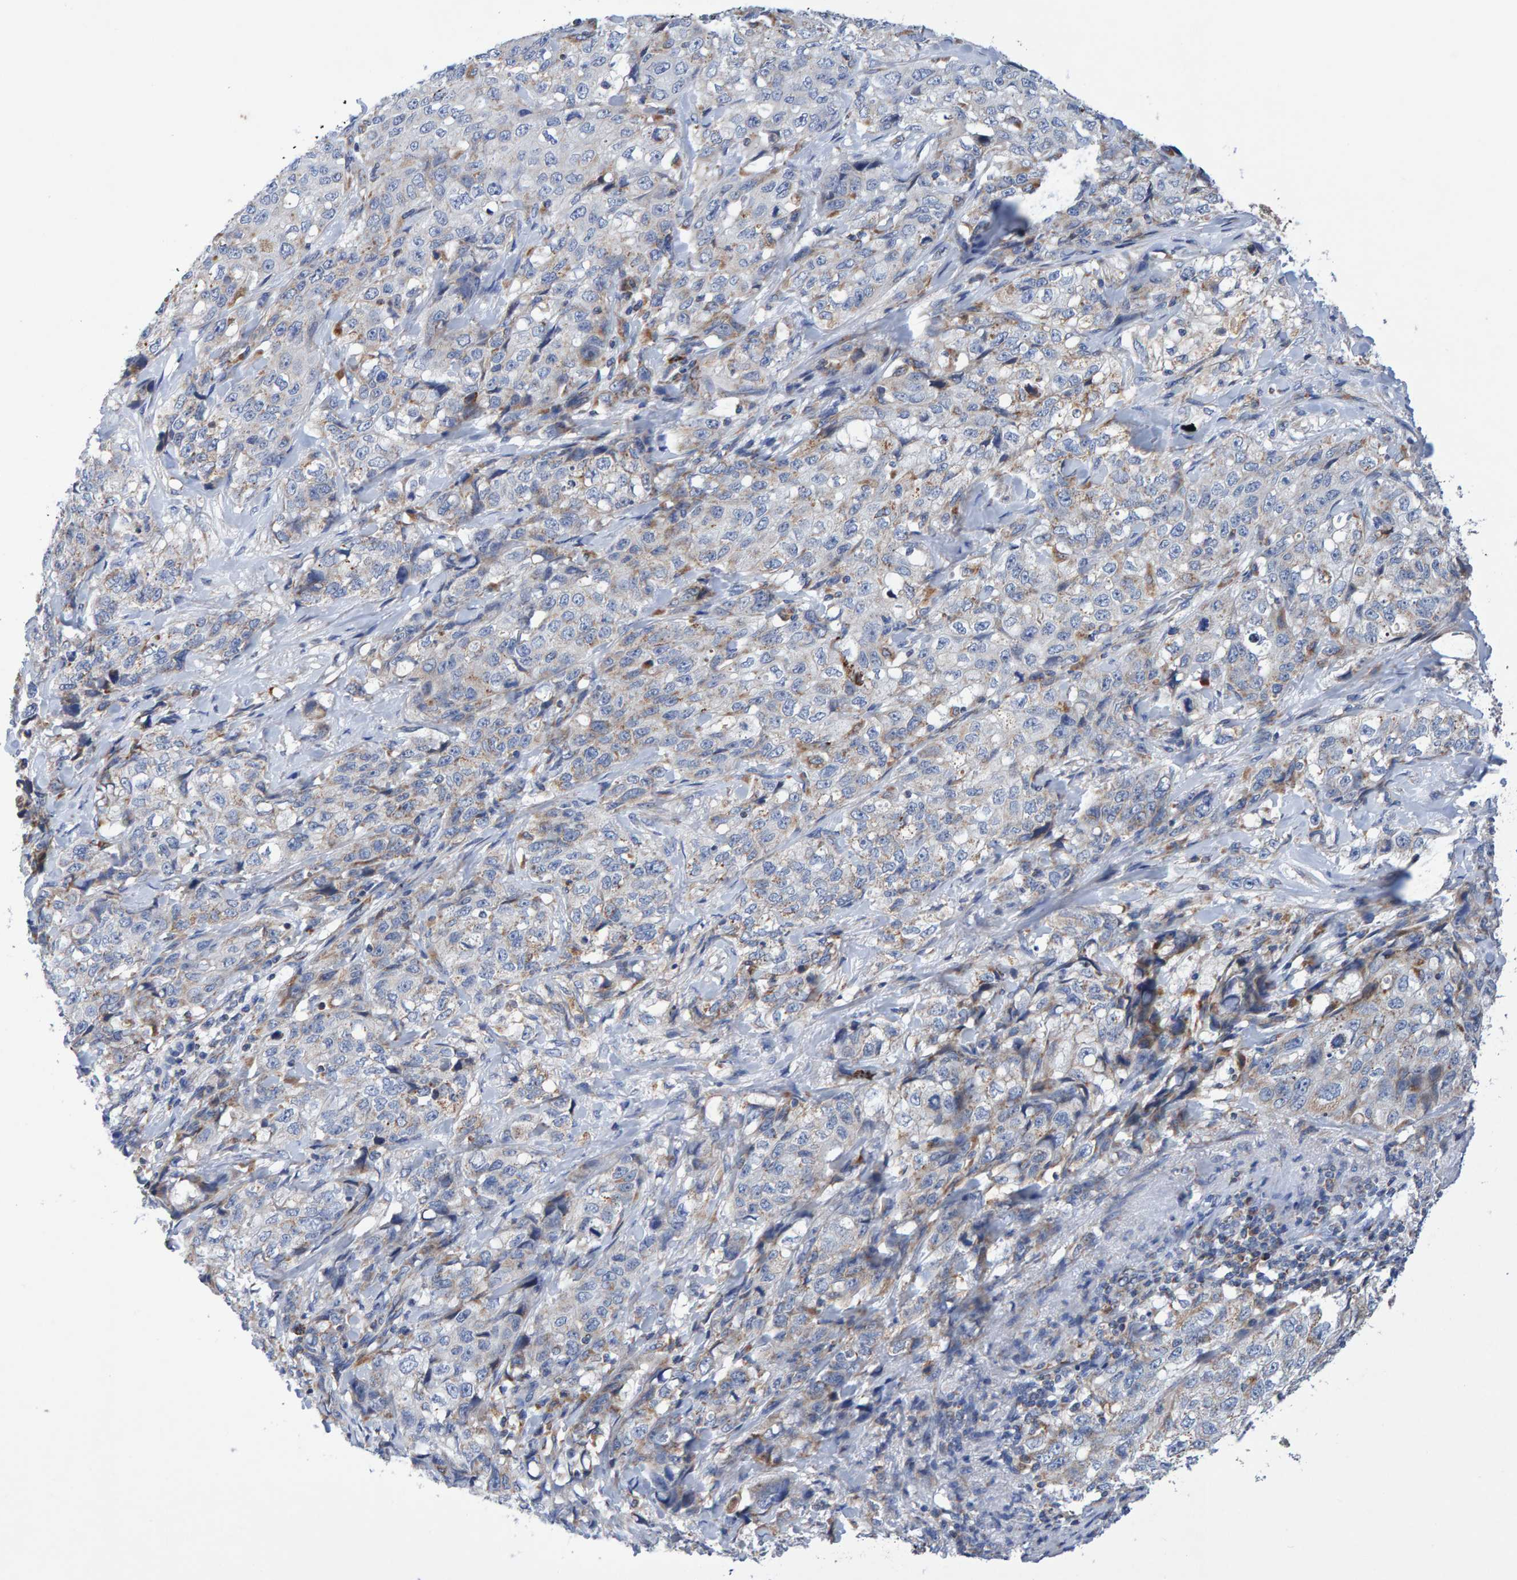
{"staining": {"intensity": "negative", "quantity": "none", "location": "none"}, "tissue": "stomach cancer", "cell_type": "Tumor cells", "image_type": "cancer", "snomed": [{"axis": "morphology", "description": "Adenocarcinoma, NOS"}, {"axis": "topography", "description": "Stomach"}], "caption": "Immunohistochemistry of stomach adenocarcinoma reveals no staining in tumor cells.", "gene": "EFR3A", "patient": {"sex": "male", "age": 48}}